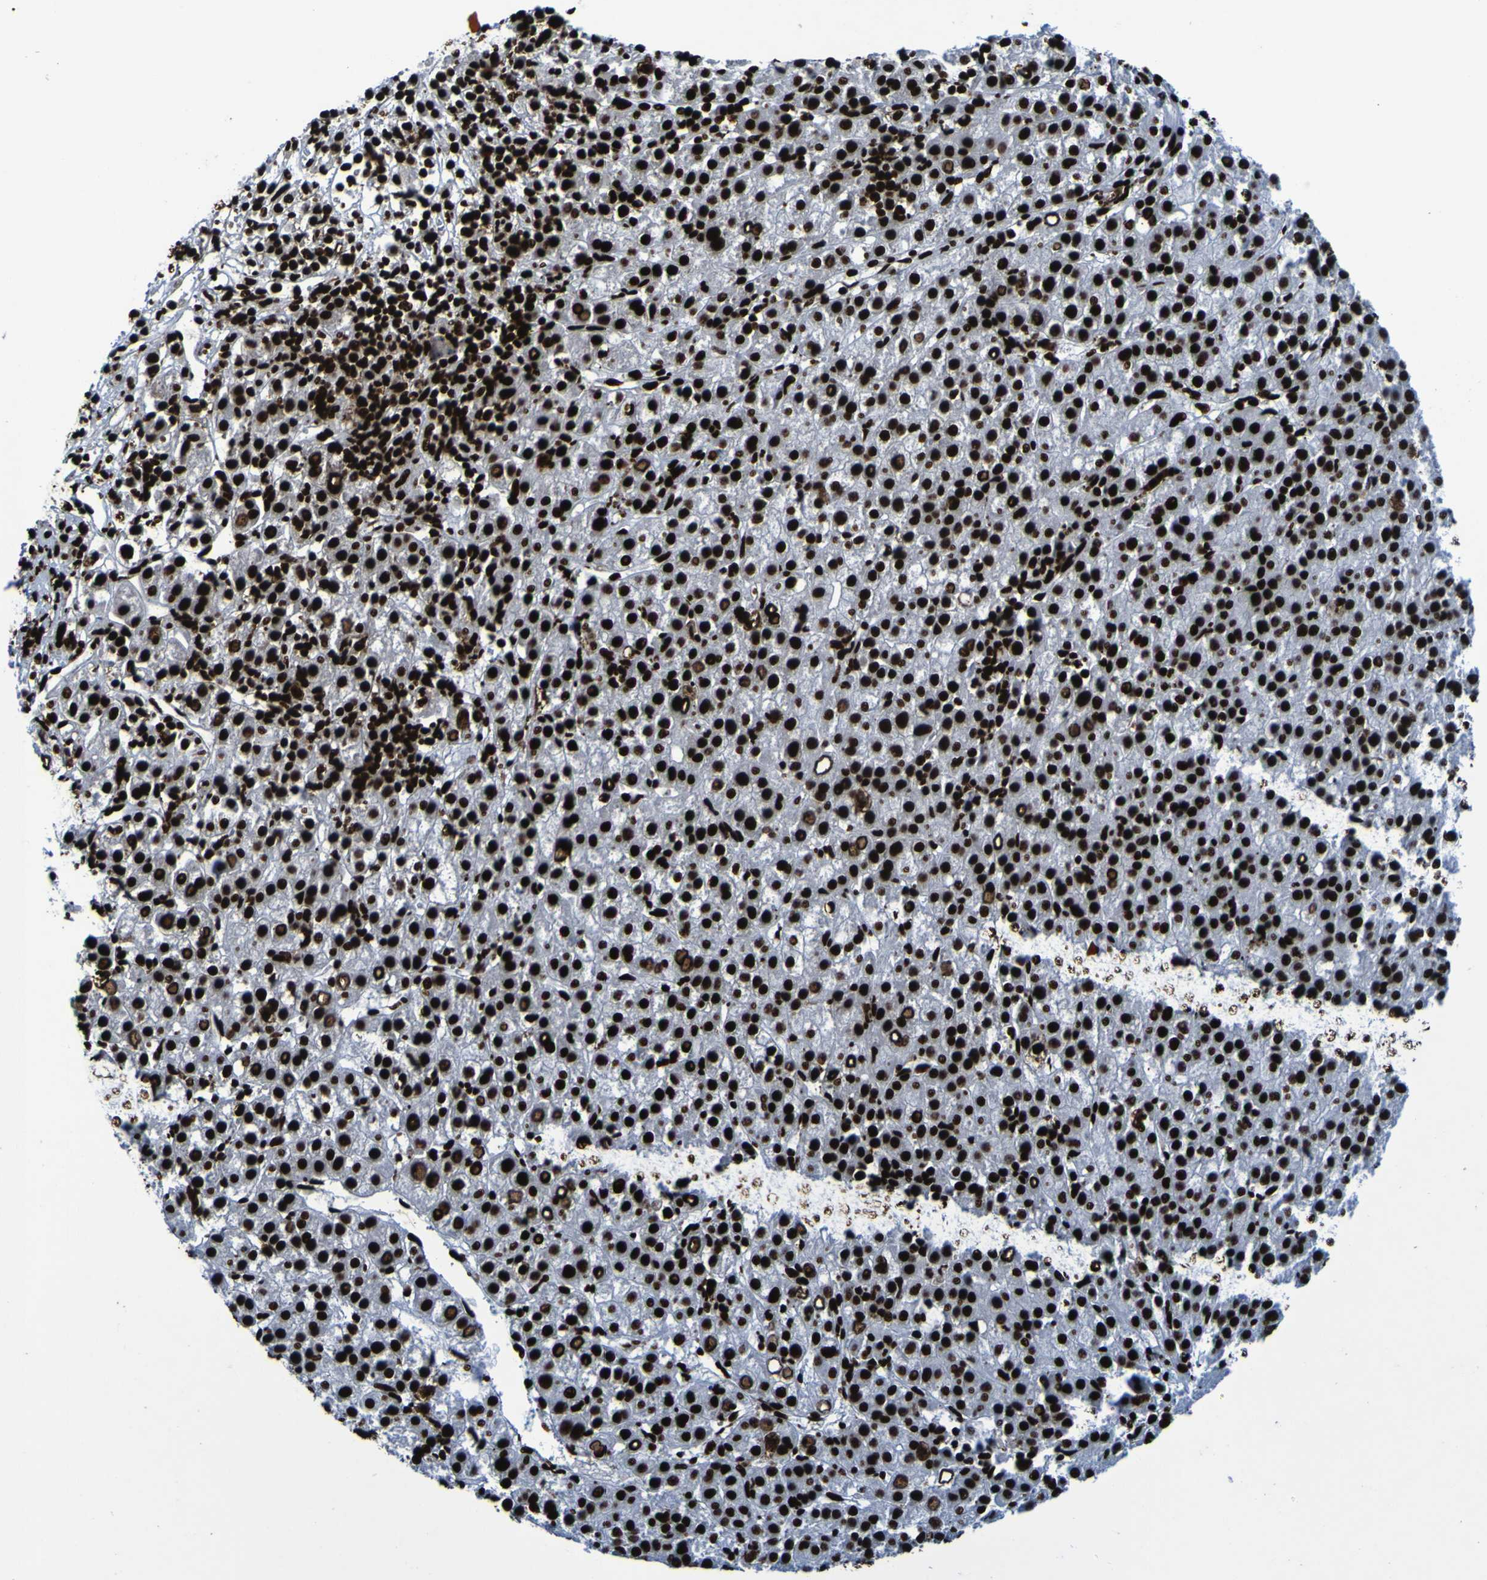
{"staining": {"intensity": "strong", "quantity": ">75%", "location": "nuclear"}, "tissue": "liver cancer", "cell_type": "Tumor cells", "image_type": "cancer", "snomed": [{"axis": "morphology", "description": "Carcinoma, Hepatocellular, NOS"}, {"axis": "topography", "description": "Liver"}], "caption": "Liver cancer stained for a protein (brown) demonstrates strong nuclear positive expression in approximately >75% of tumor cells.", "gene": "NPM1", "patient": {"sex": "female", "age": 58}}